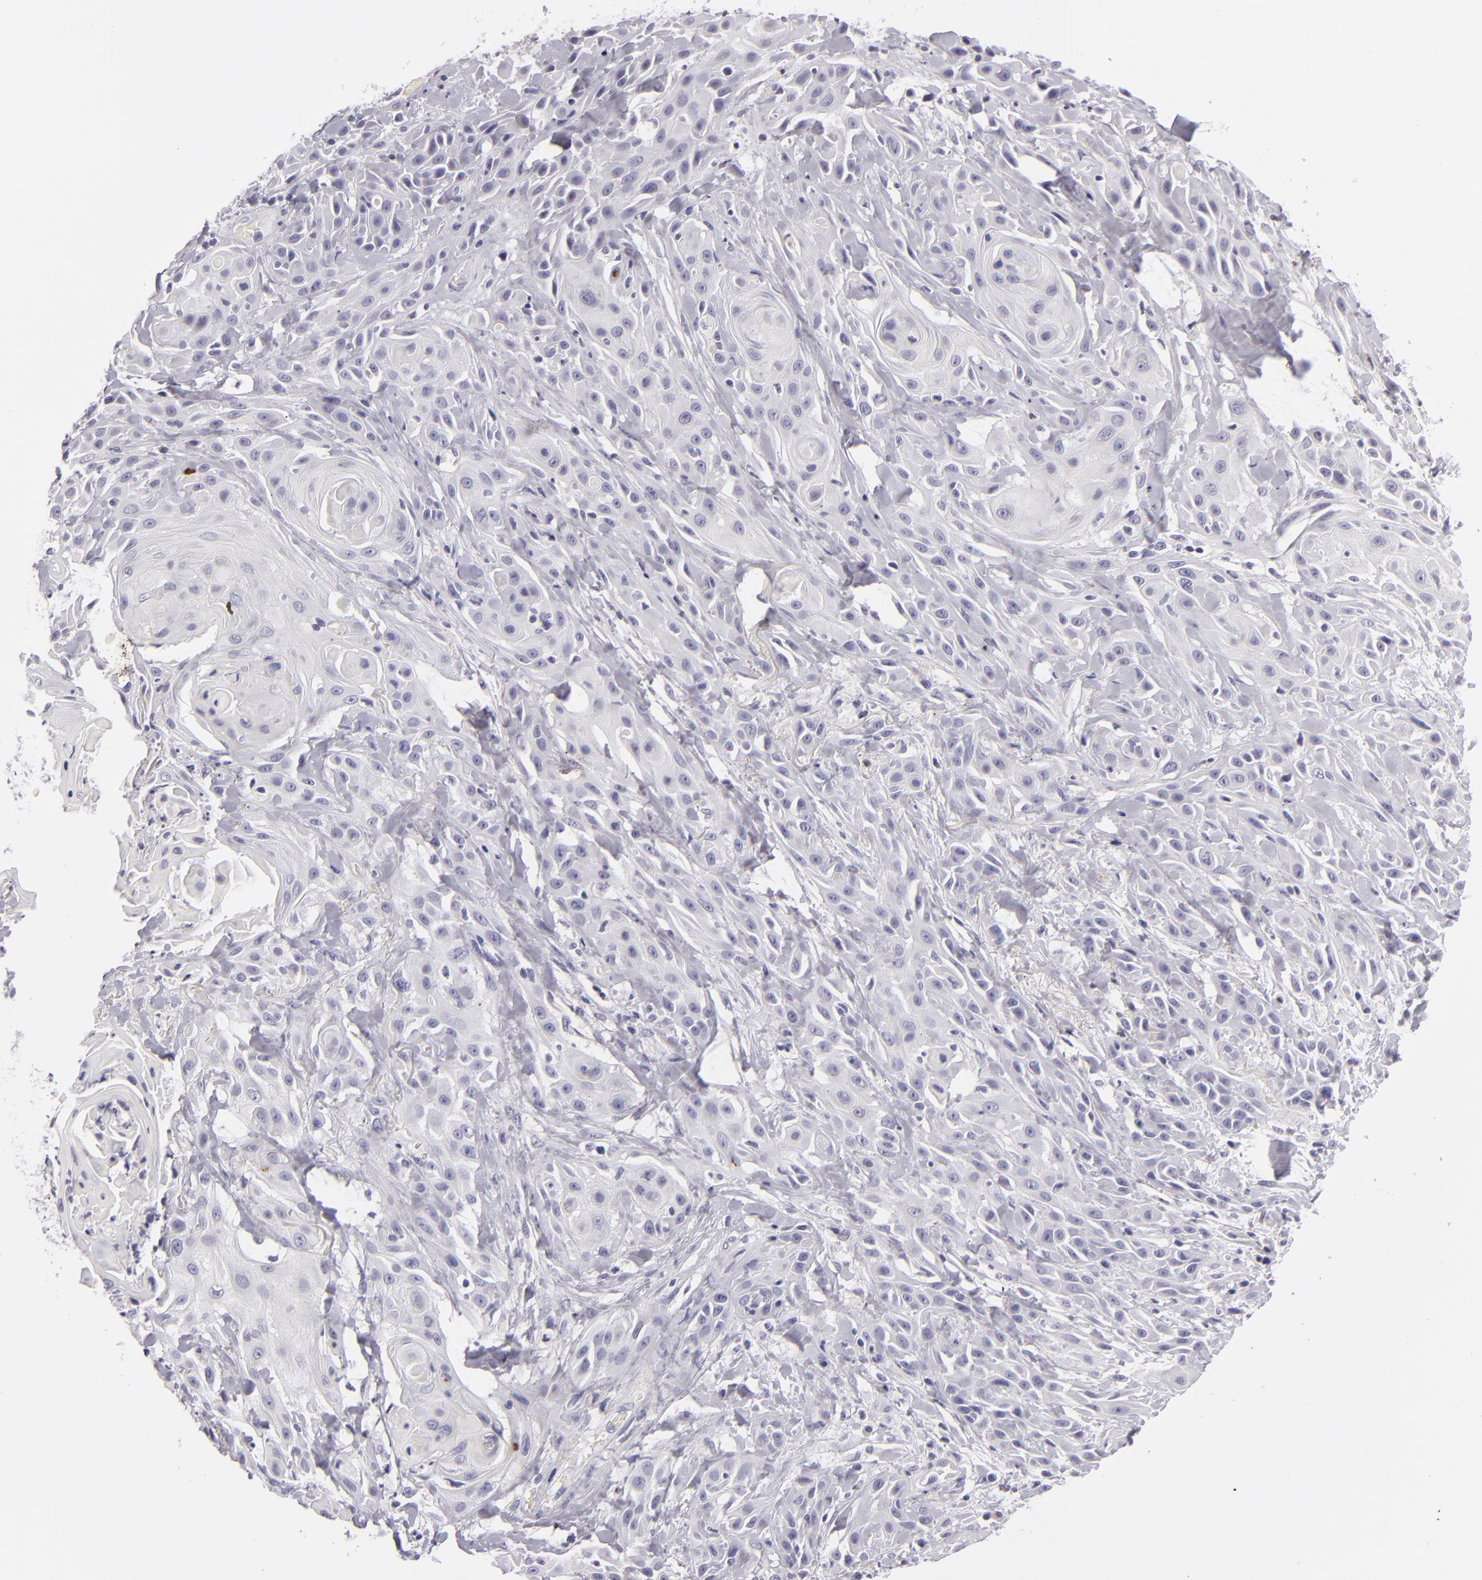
{"staining": {"intensity": "negative", "quantity": "none", "location": "none"}, "tissue": "skin cancer", "cell_type": "Tumor cells", "image_type": "cancer", "snomed": [{"axis": "morphology", "description": "Squamous cell carcinoma, NOS"}, {"axis": "topography", "description": "Skin"}, {"axis": "topography", "description": "Anal"}], "caption": "DAB (3,3'-diaminobenzidine) immunohistochemical staining of human skin squamous cell carcinoma reveals no significant expression in tumor cells.", "gene": "TNNC1", "patient": {"sex": "male", "age": 64}}